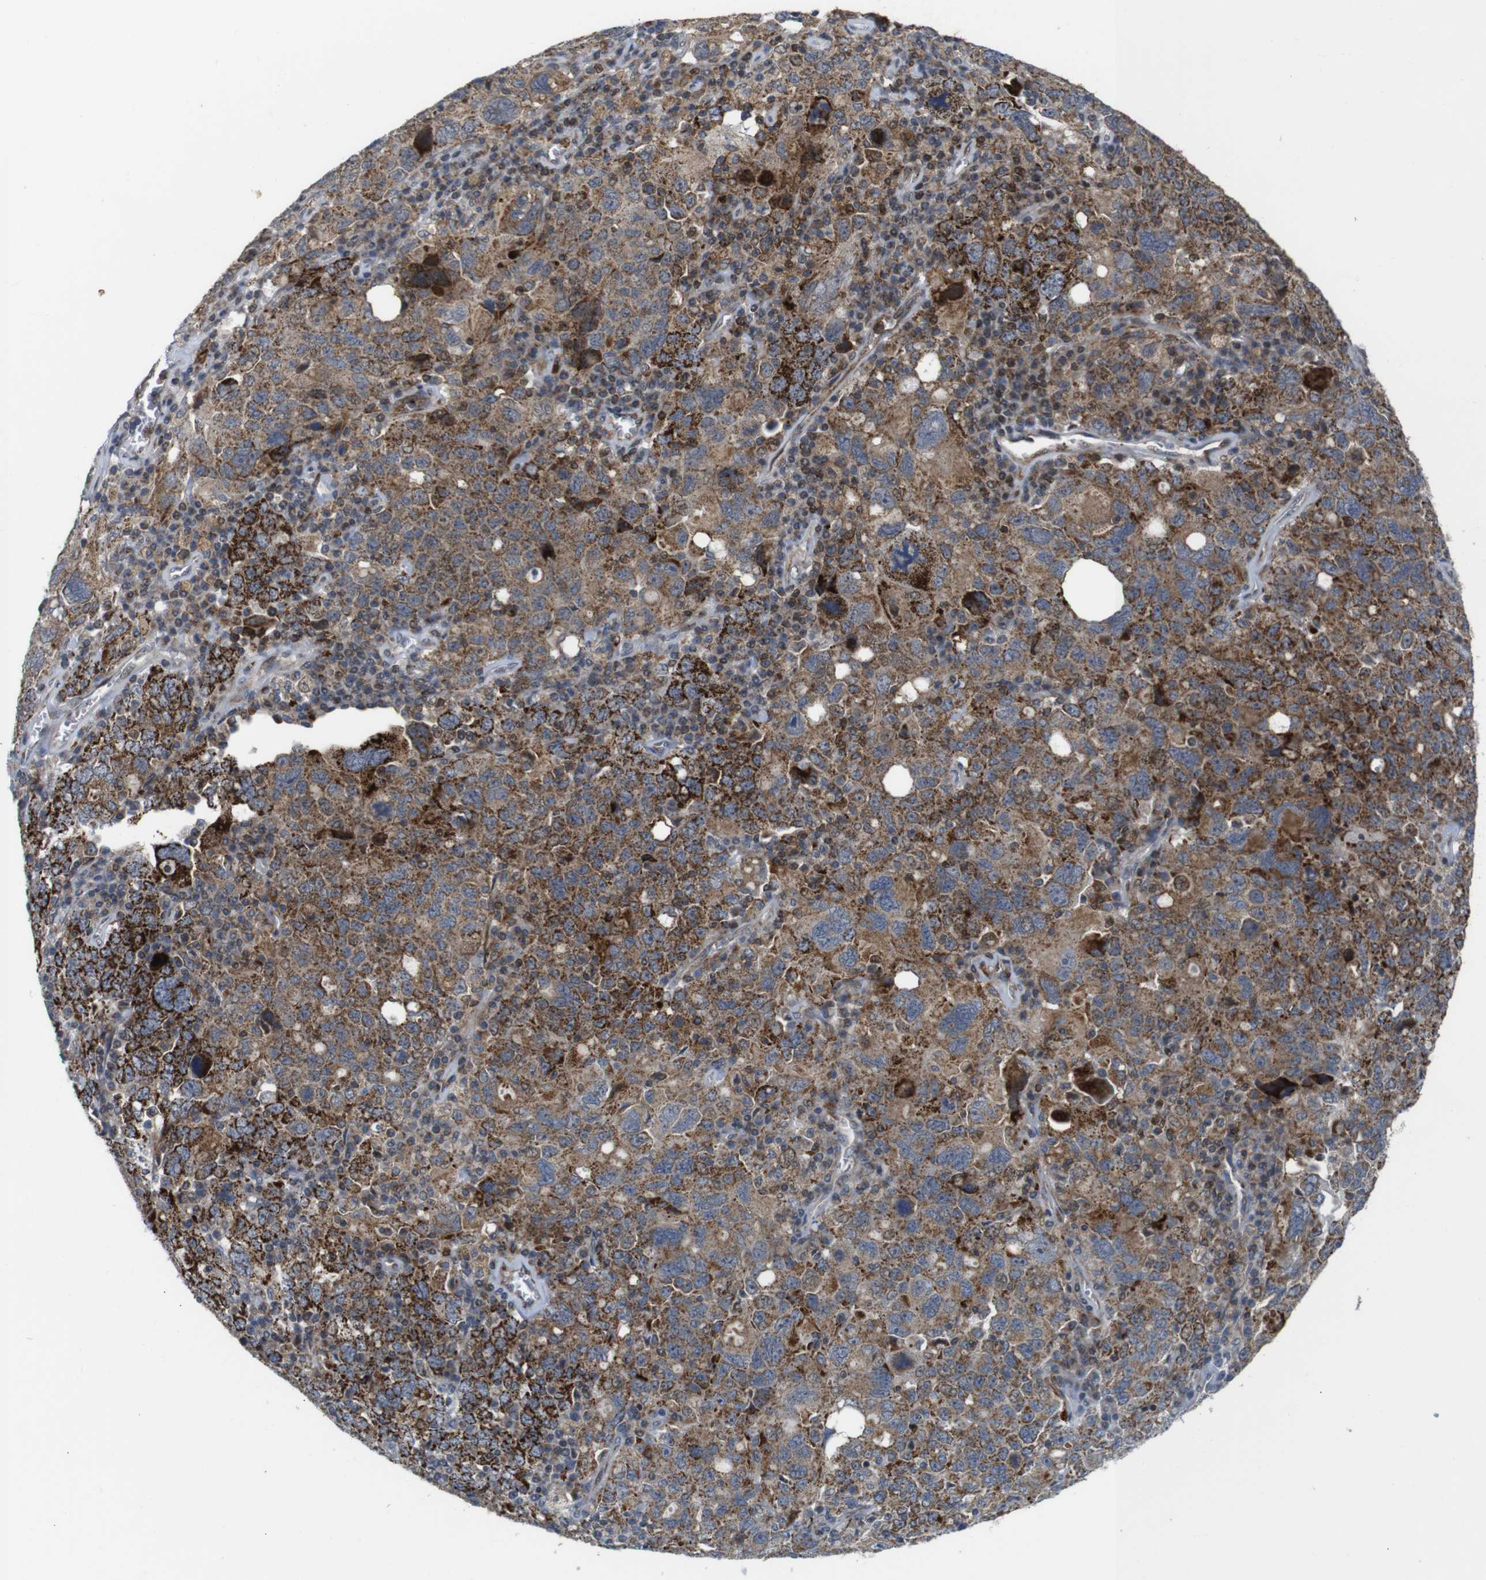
{"staining": {"intensity": "strong", "quantity": "25%-75%", "location": "cytoplasmic/membranous"}, "tissue": "ovarian cancer", "cell_type": "Tumor cells", "image_type": "cancer", "snomed": [{"axis": "morphology", "description": "Carcinoma, endometroid"}, {"axis": "topography", "description": "Ovary"}], "caption": "Immunohistochemistry (DAB (3,3'-diaminobenzidine)) staining of ovarian cancer (endometroid carcinoma) exhibits strong cytoplasmic/membranous protein positivity in approximately 25%-75% of tumor cells. (DAB (3,3'-diaminobenzidine) IHC, brown staining for protein, blue staining for nuclei).", "gene": "ATP7B", "patient": {"sex": "female", "age": 62}}